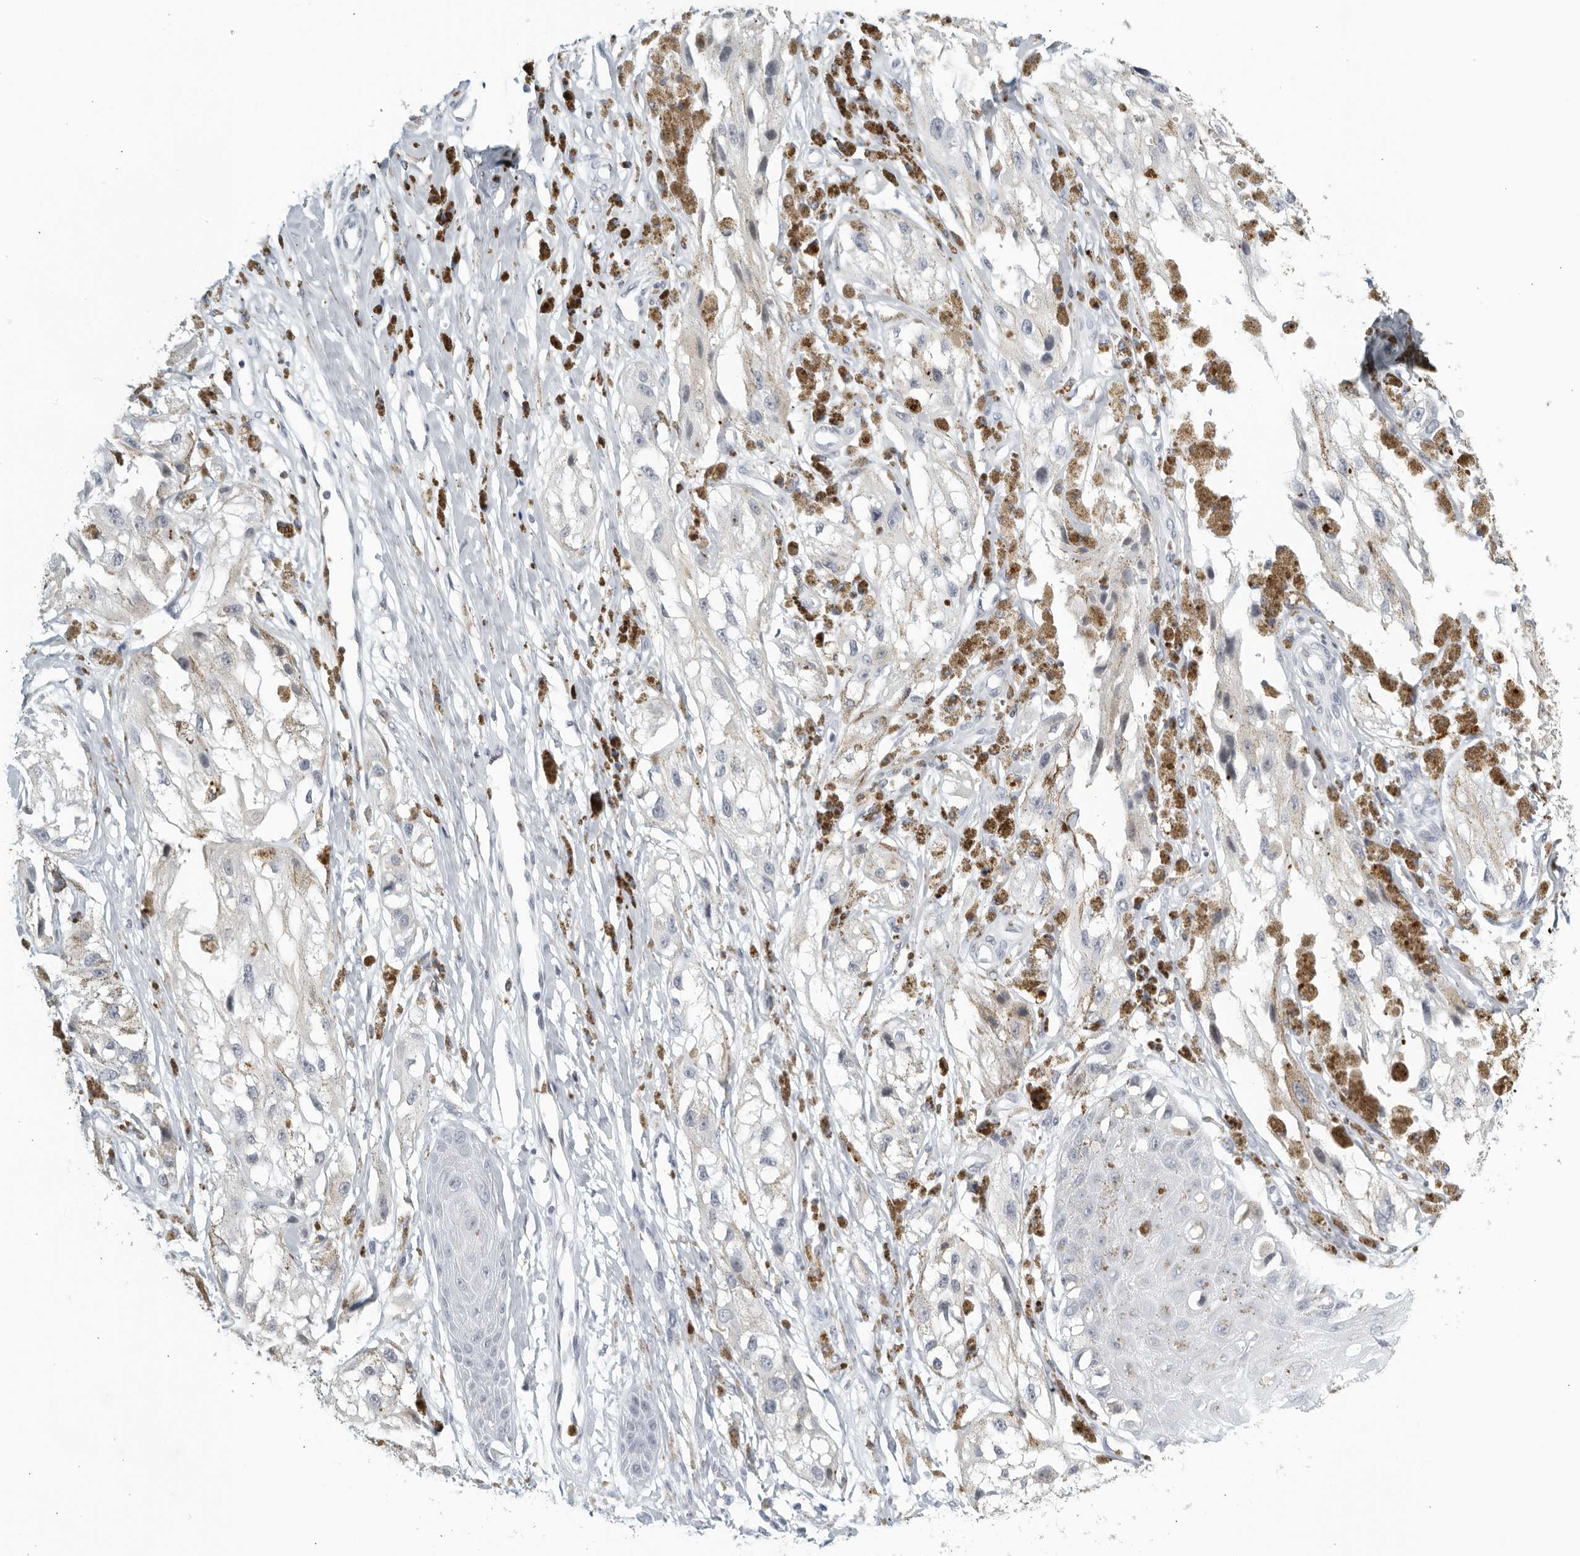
{"staining": {"intensity": "negative", "quantity": "none", "location": "none"}, "tissue": "melanoma", "cell_type": "Tumor cells", "image_type": "cancer", "snomed": [{"axis": "morphology", "description": "Malignant melanoma, NOS"}, {"axis": "topography", "description": "Skin"}], "caption": "Immunohistochemistry histopathology image of neoplastic tissue: malignant melanoma stained with DAB (3,3'-diaminobenzidine) shows no significant protein expression in tumor cells.", "gene": "KLK7", "patient": {"sex": "male", "age": 88}}